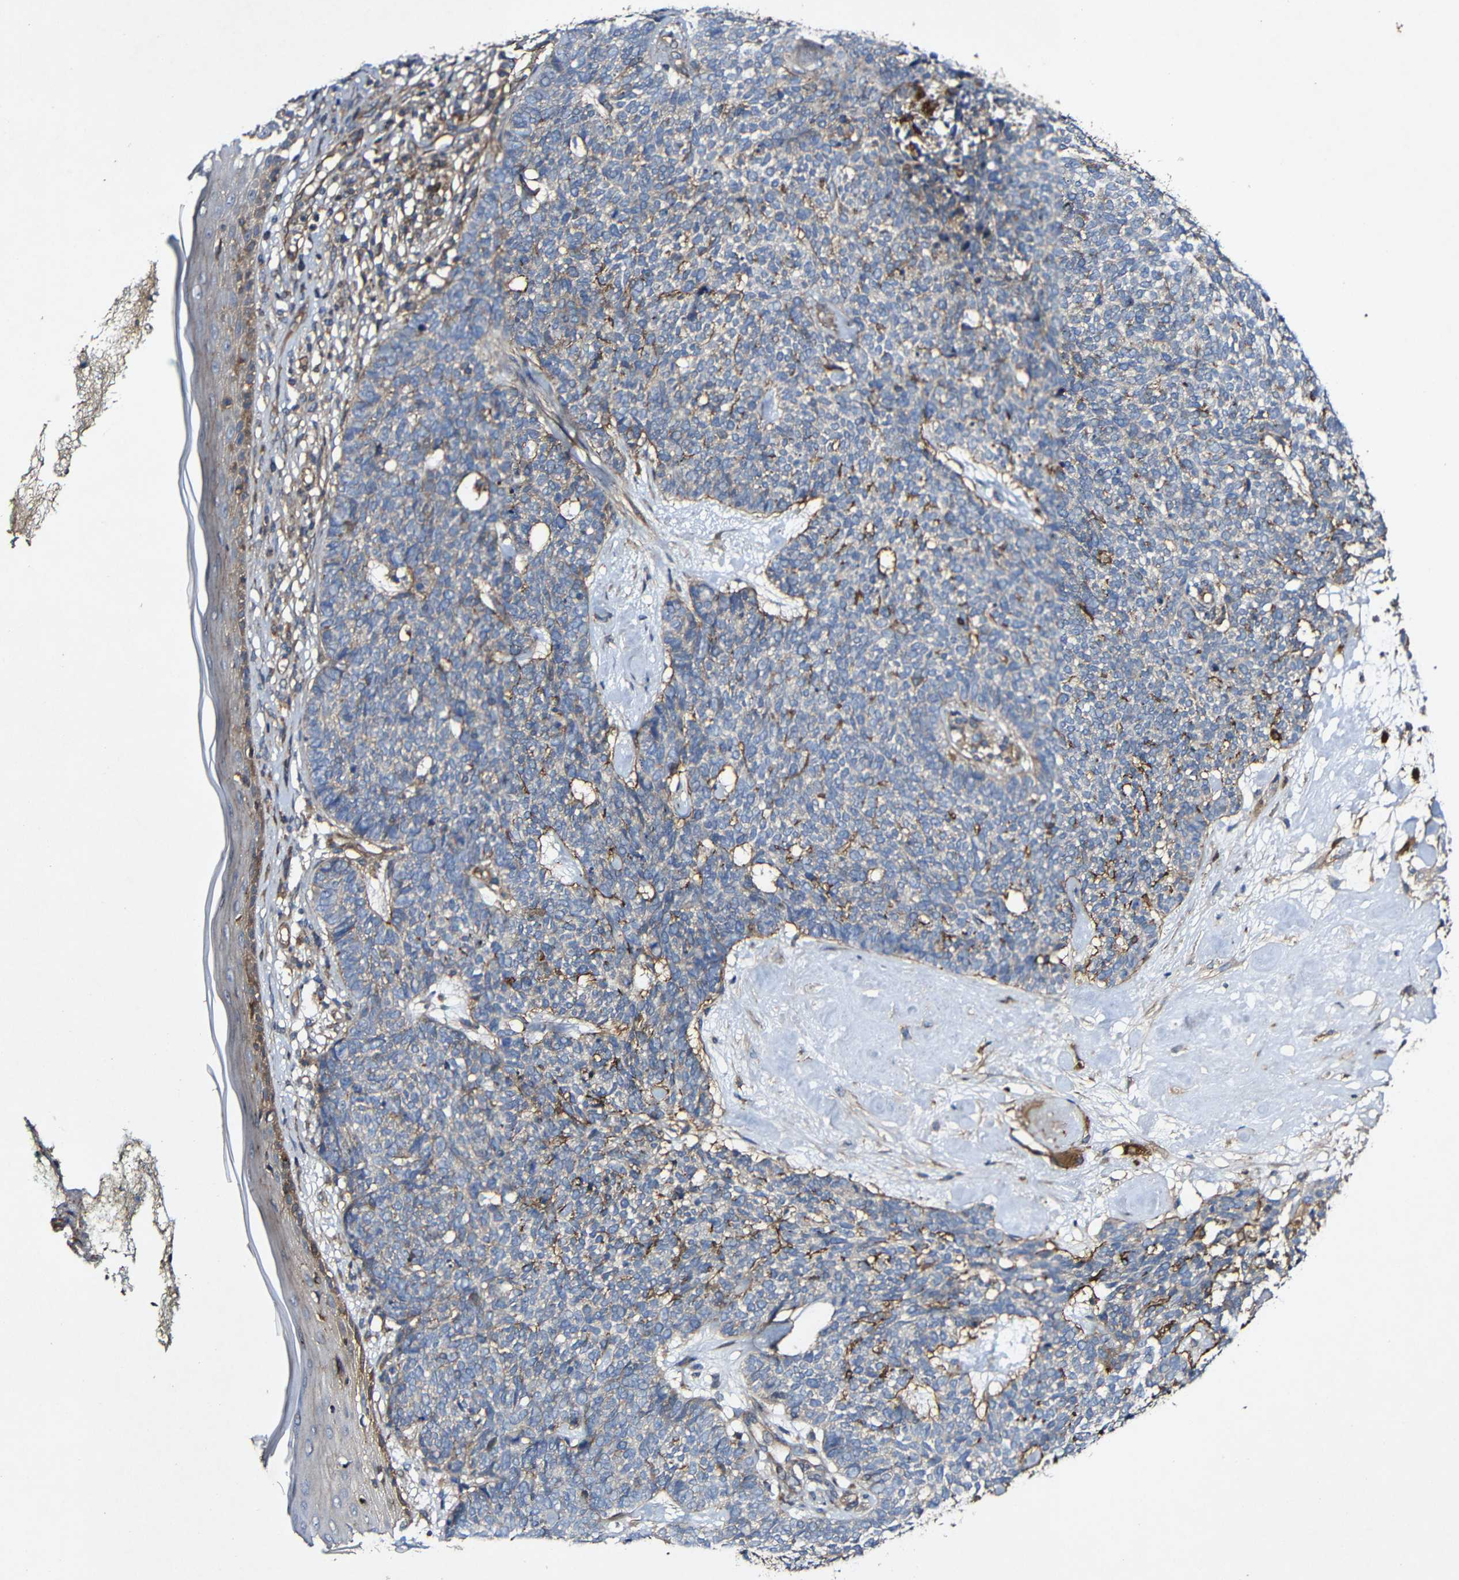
{"staining": {"intensity": "negative", "quantity": "none", "location": "none"}, "tissue": "skin cancer", "cell_type": "Tumor cells", "image_type": "cancer", "snomed": [{"axis": "morphology", "description": "Basal cell carcinoma"}, {"axis": "topography", "description": "Skin"}], "caption": "There is no significant staining in tumor cells of basal cell carcinoma (skin). (Immunohistochemistry, brightfield microscopy, high magnification).", "gene": "GSDME", "patient": {"sex": "female", "age": 84}}